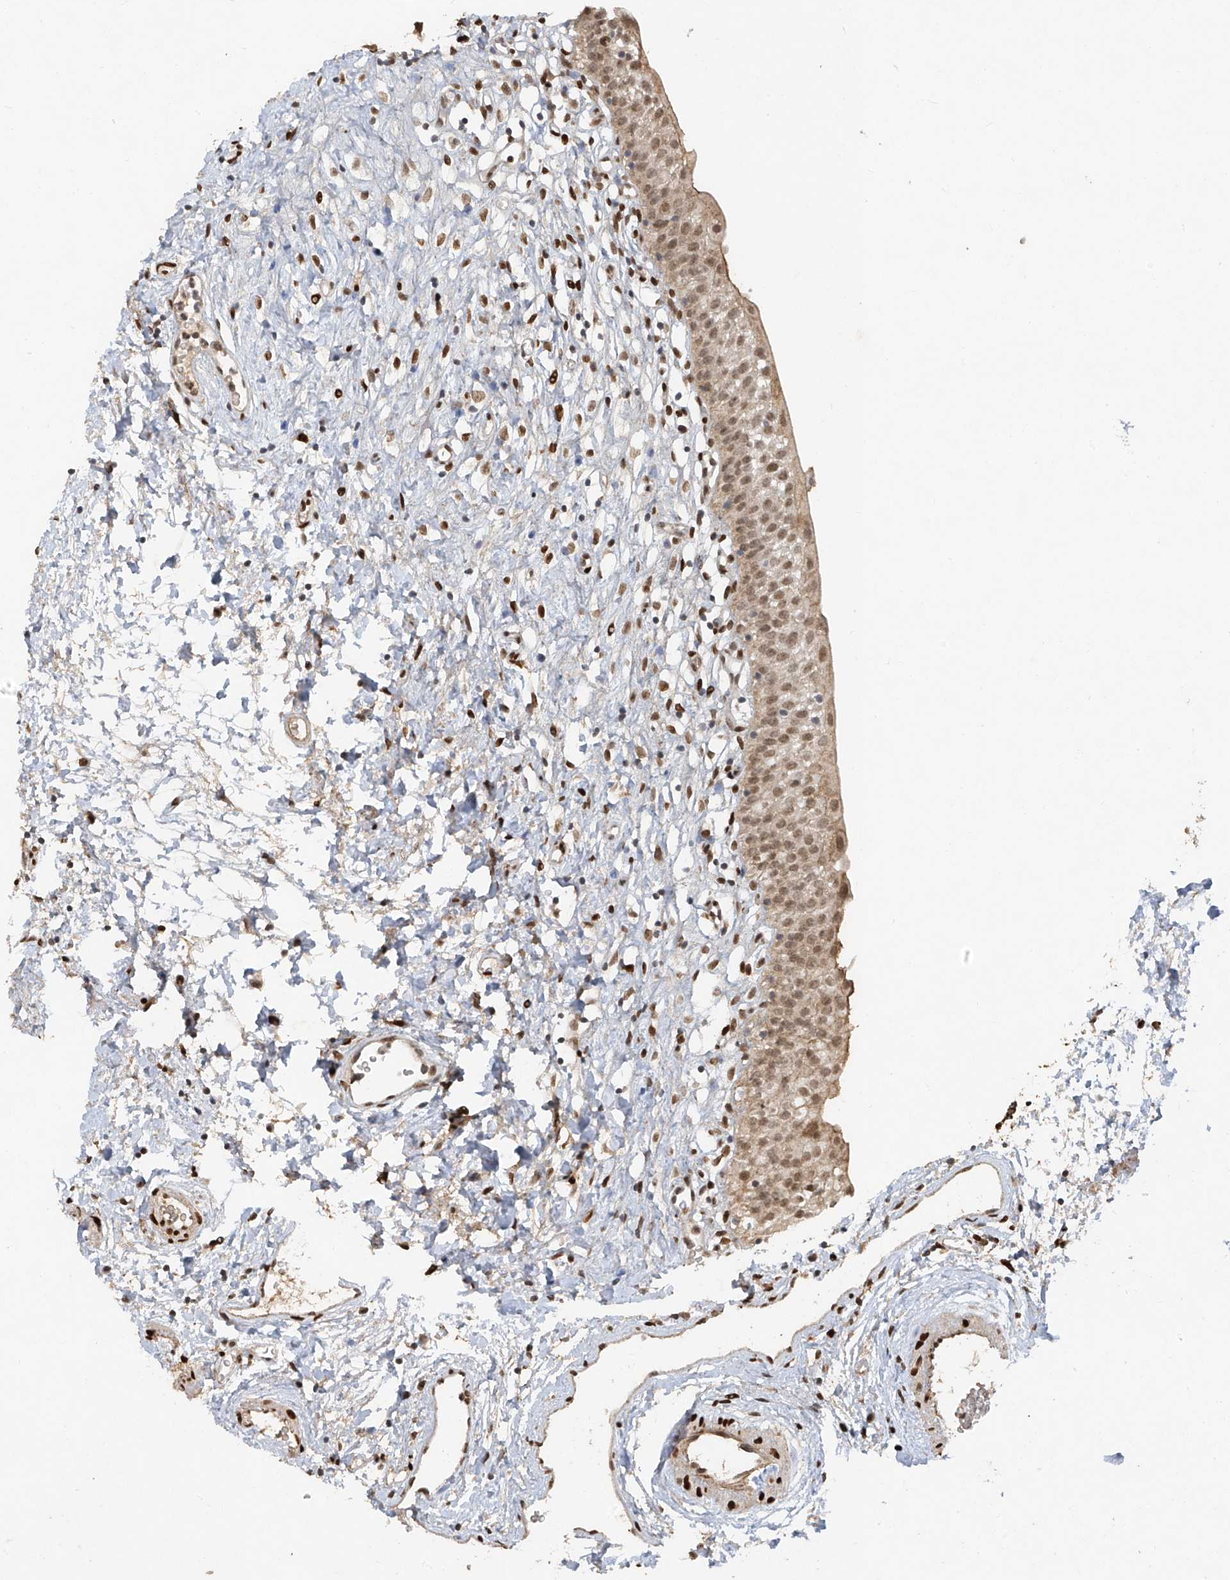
{"staining": {"intensity": "moderate", "quantity": ">75%", "location": "cytoplasmic/membranous,nuclear"}, "tissue": "urinary bladder", "cell_type": "Urothelial cells", "image_type": "normal", "snomed": [{"axis": "morphology", "description": "Normal tissue, NOS"}, {"axis": "topography", "description": "Urinary bladder"}], "caption": "IHC (DAB) staining of benign urinary bladder demonstrates moderate cytoplasmic/membranous,nuclear protein staining in approximately >75% of urothelial cells.", "gene": "ATRIP", "patient": {"sex": "male", "age": 51}}